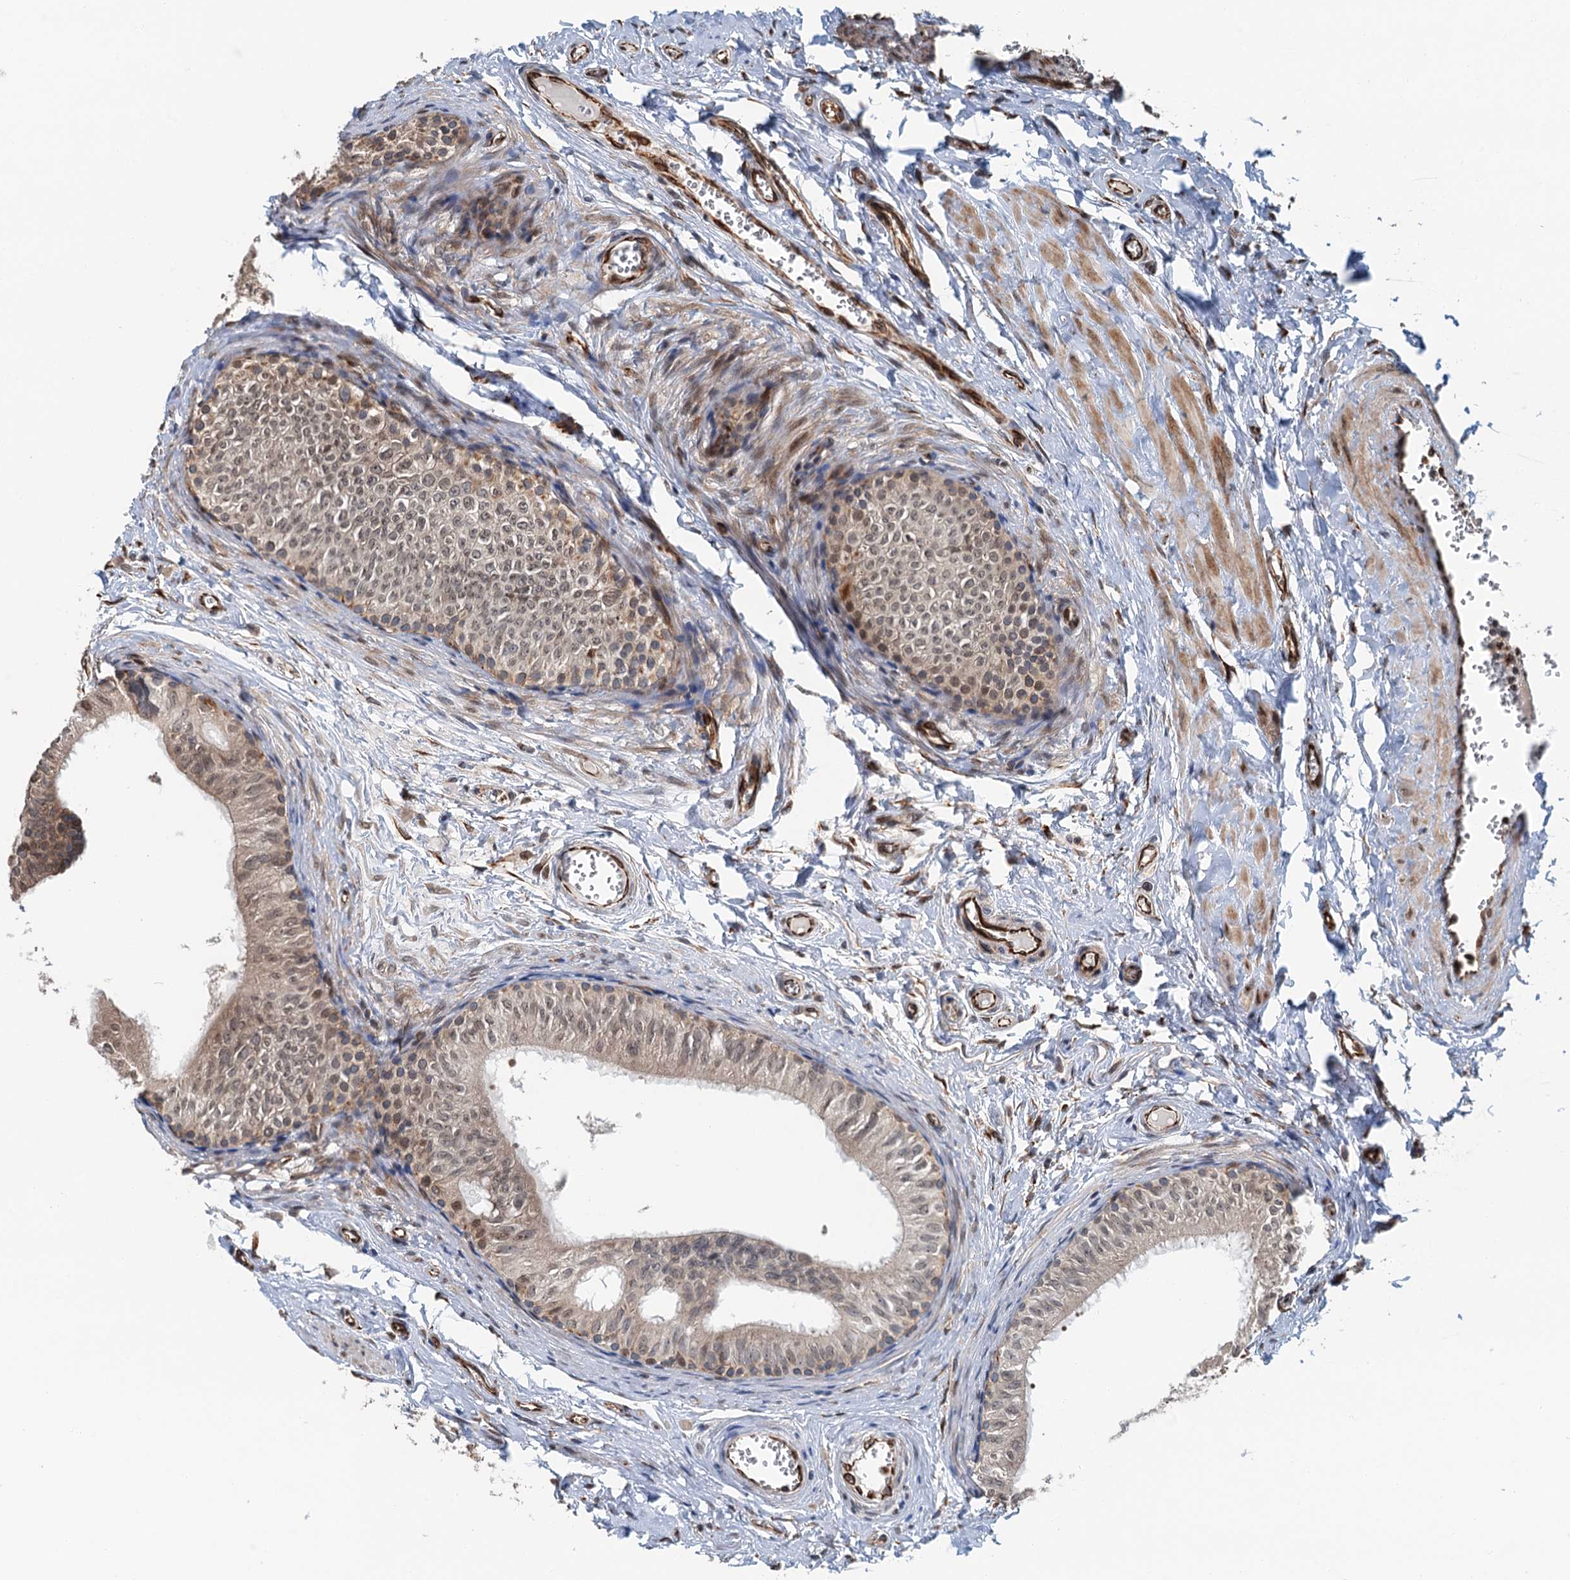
{"staining": {"intensity": "weak", "quantity": "25%-75%", "location": "cytoplasmic/membranous,nuclear"}, "tissue": "epididymis", "cell_type": "Glandular cells", "image_type": "normal", "snomed": [{"axis": "morphology", "description": "Normal tissue, NOS"}, {"axis": "topography", "description": "Epididymis"}], "caption": "A brown stain highlights weak cytoplasmic/membranous,nuclear staining of a protein in glandular cells of normal epididymis. The protein of interest is stained brown, and the nuclei are stained in blue (DAB IHC with brightfield microscopy, high magnification).", "gene": "WHAMM", "patient": {"sex": "male", "age": 42}}